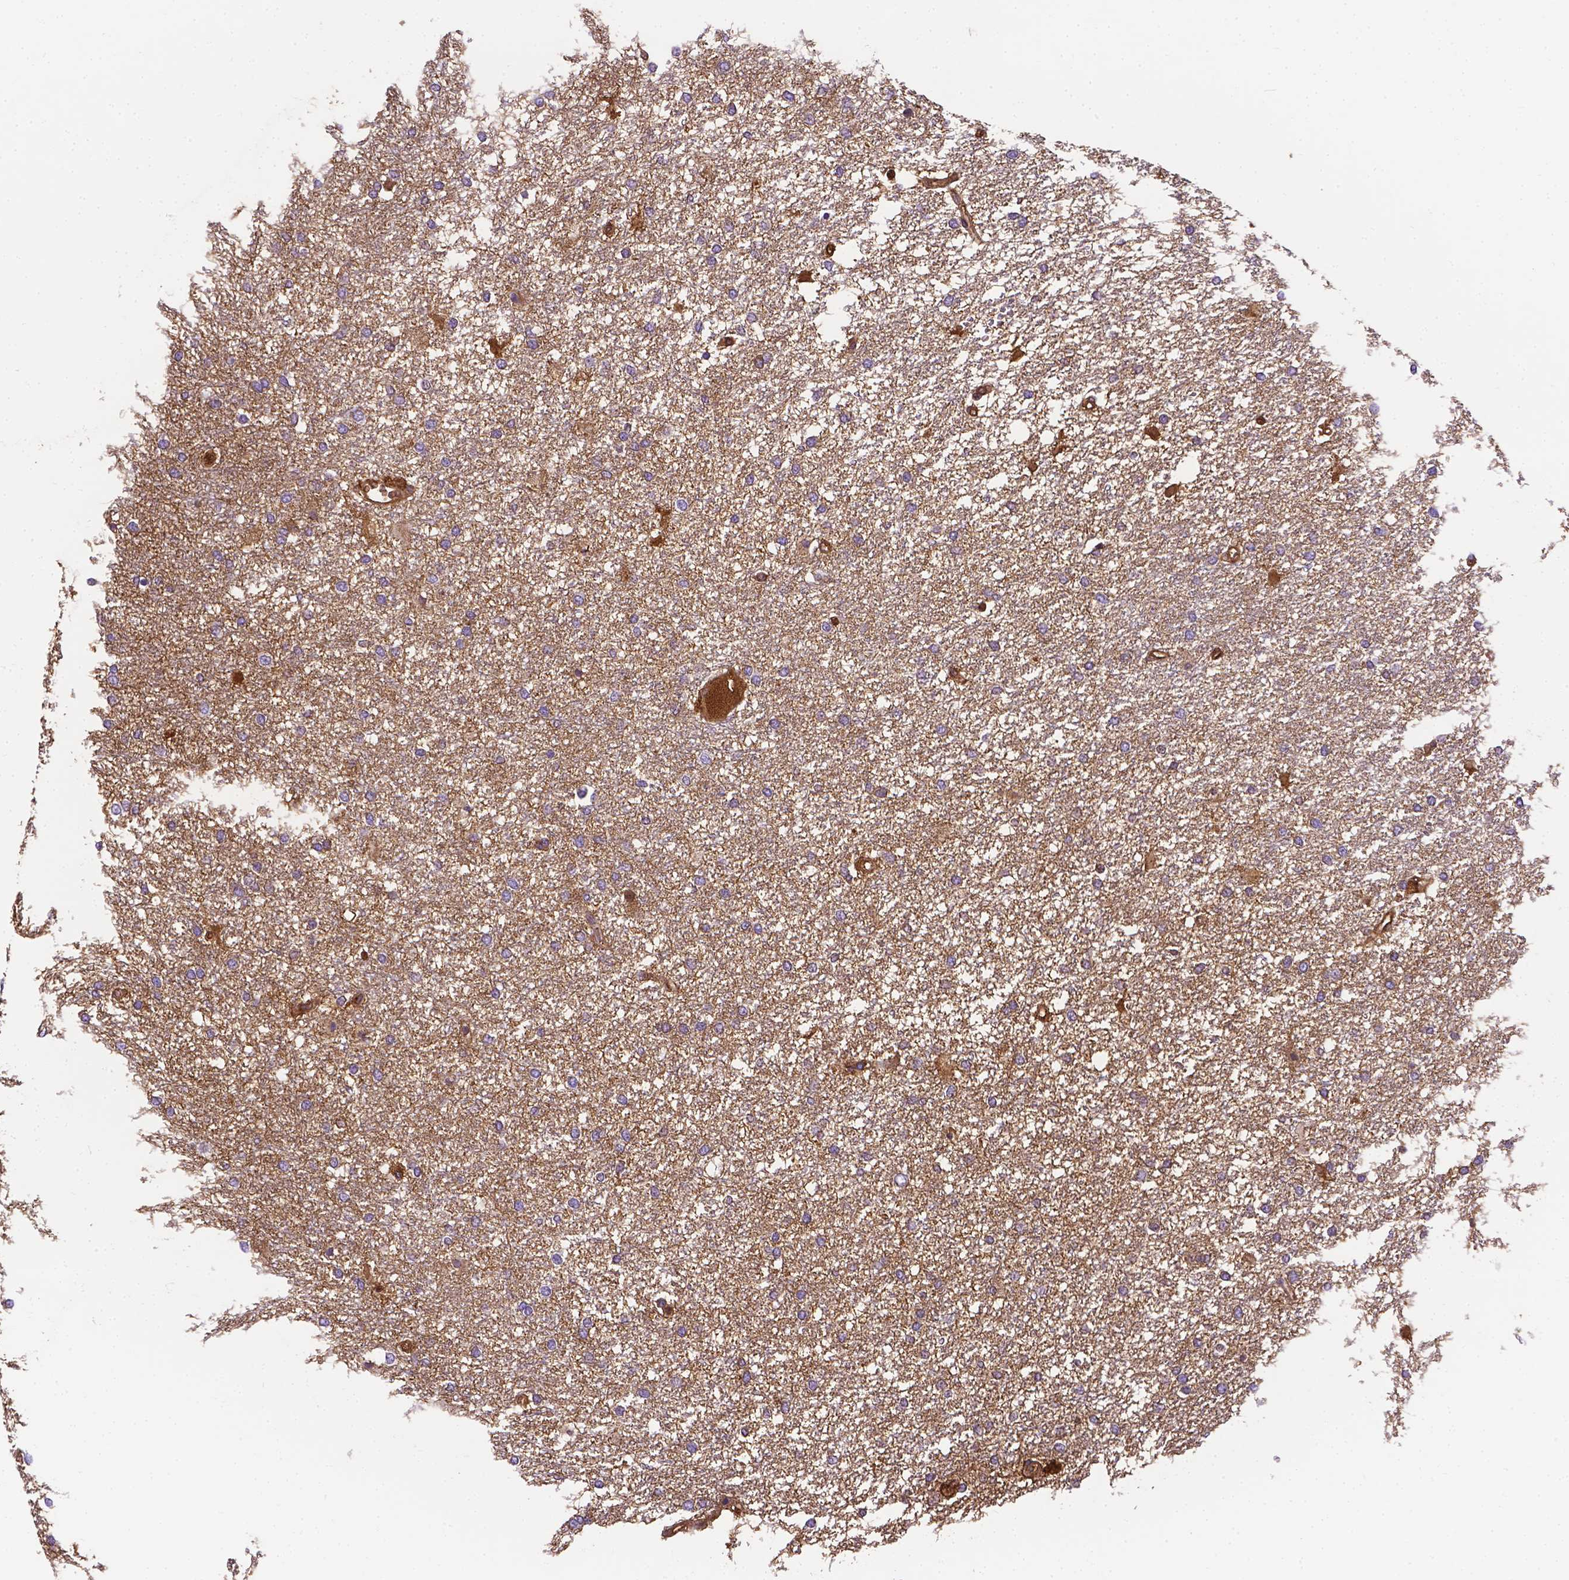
{"staining": {"intensity": "weak", "quantity": "25%-75%", "location": "cytoplasmic/membranous"}, "tissue": "glioma", "cell_type": "Tumor cells", "image_type": "cancer", "snomed": [{"axis": "morphology", "description": "Glioma, malignant, High grade"}, {"axis": "topography", "description": "Brain"}], "caption": "Immunohistochemistry (DAB (3,3'-diaminobenzidine)) staining of human malignant glioma (high-grade) exhibits weak cytoplasmic/membranous protein positivity in approximately 25%-75% of tumor cells.", "gene": "APOE", "patient": {"sex": "female", "age": 61}}